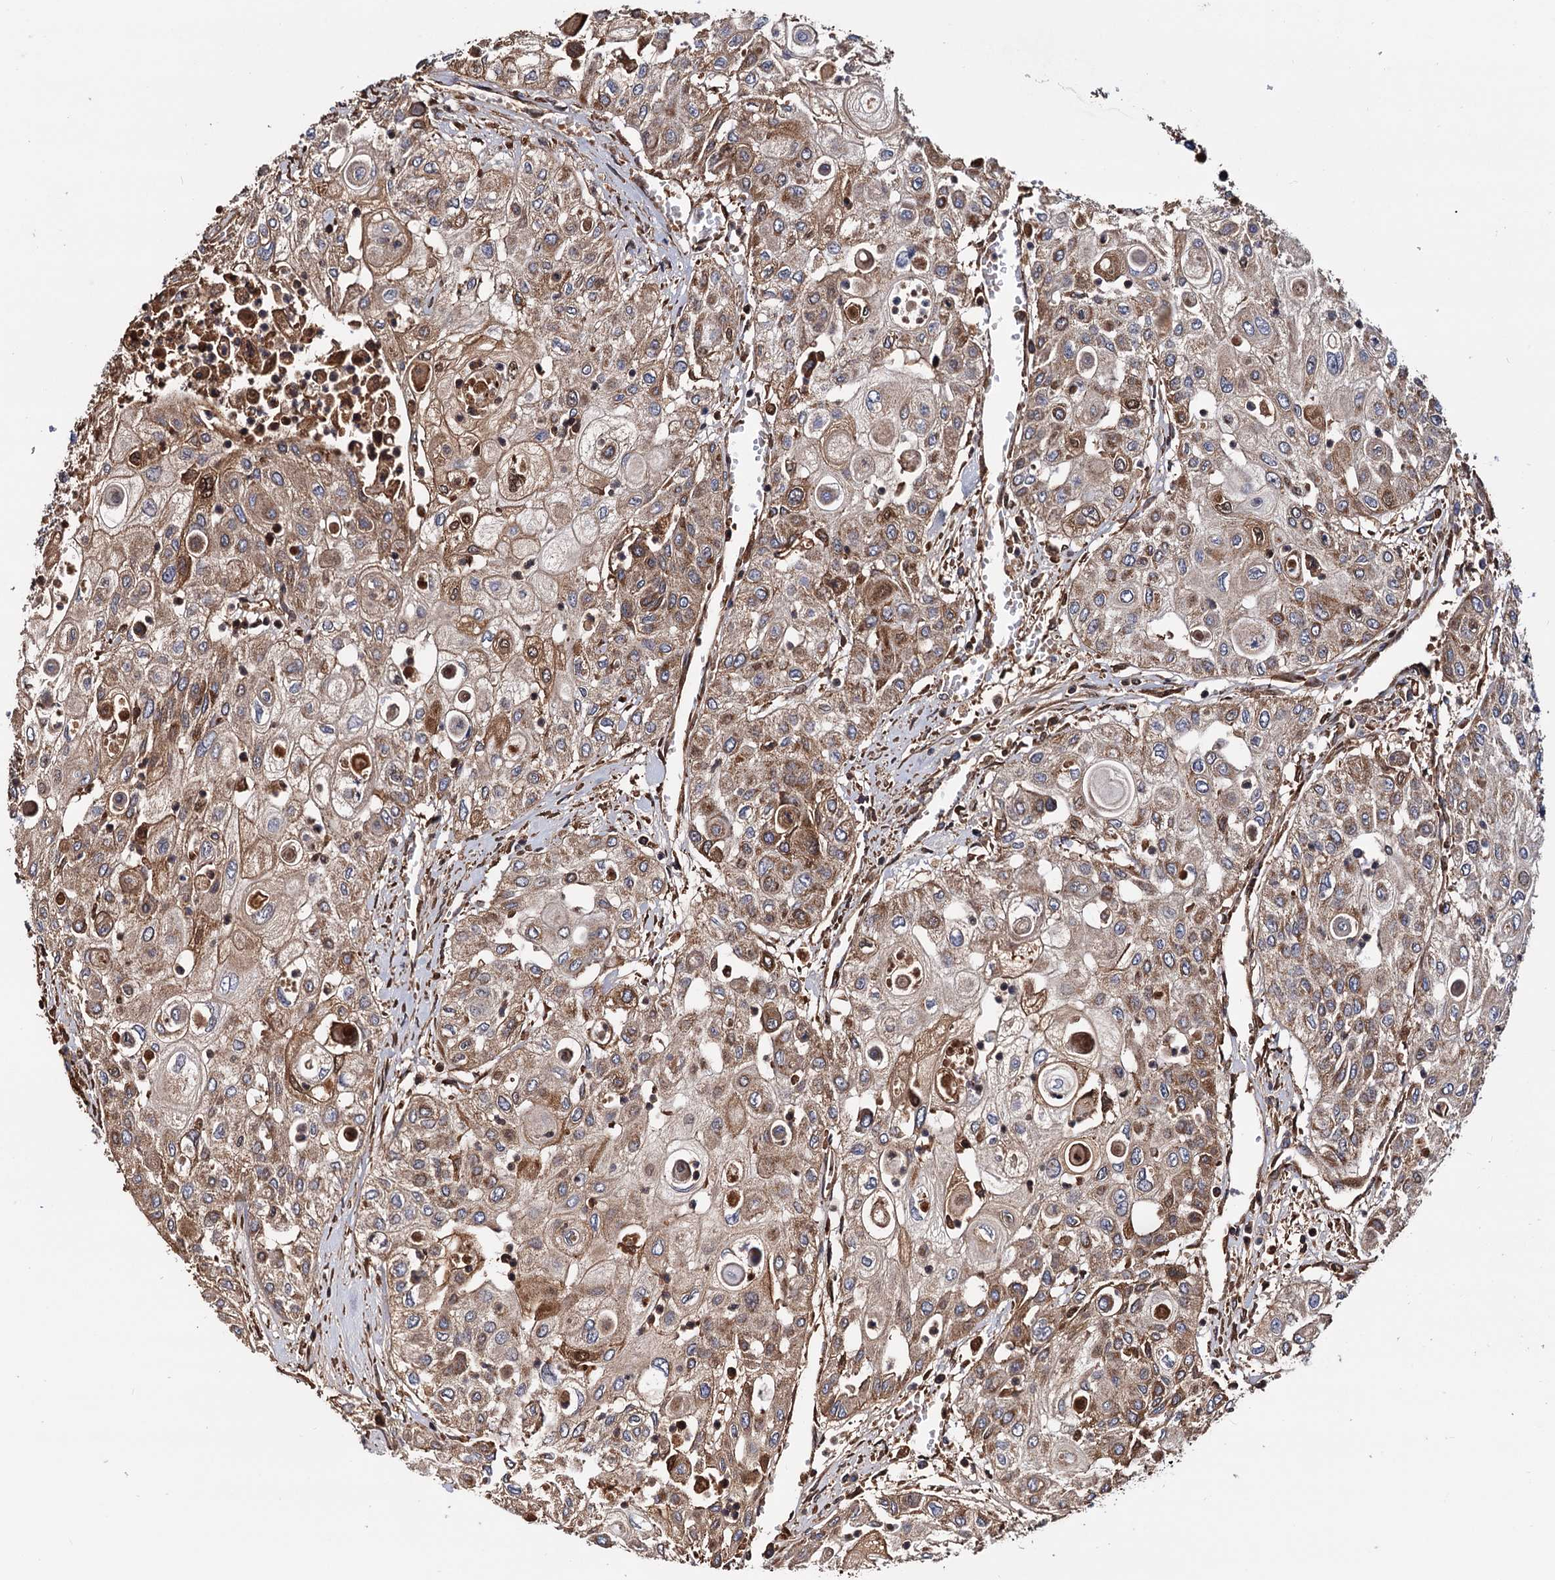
{"staining": {"intensity": "moderate", "quantity": ">75%", "location": "cytoplasmic/membranous"}, "tissue": "urothelial cancer", "cell_type": "Tumor cells", "image_type": "cancer", "snomed": [{"axis": "morphology", "description": "Urothelial carcinoma, High grade"}, {"axis": "topography", "description": "Urinary bladder"}], "caption": "Approximately >75% of tumor cells in urothelial cancer demonstrate moderate cytoplasmic/membranous protein staining as visualized by brown immunohistochemical staining.", "gene": "MRPL42", "patient": {"sex": "female", "age": 79}}